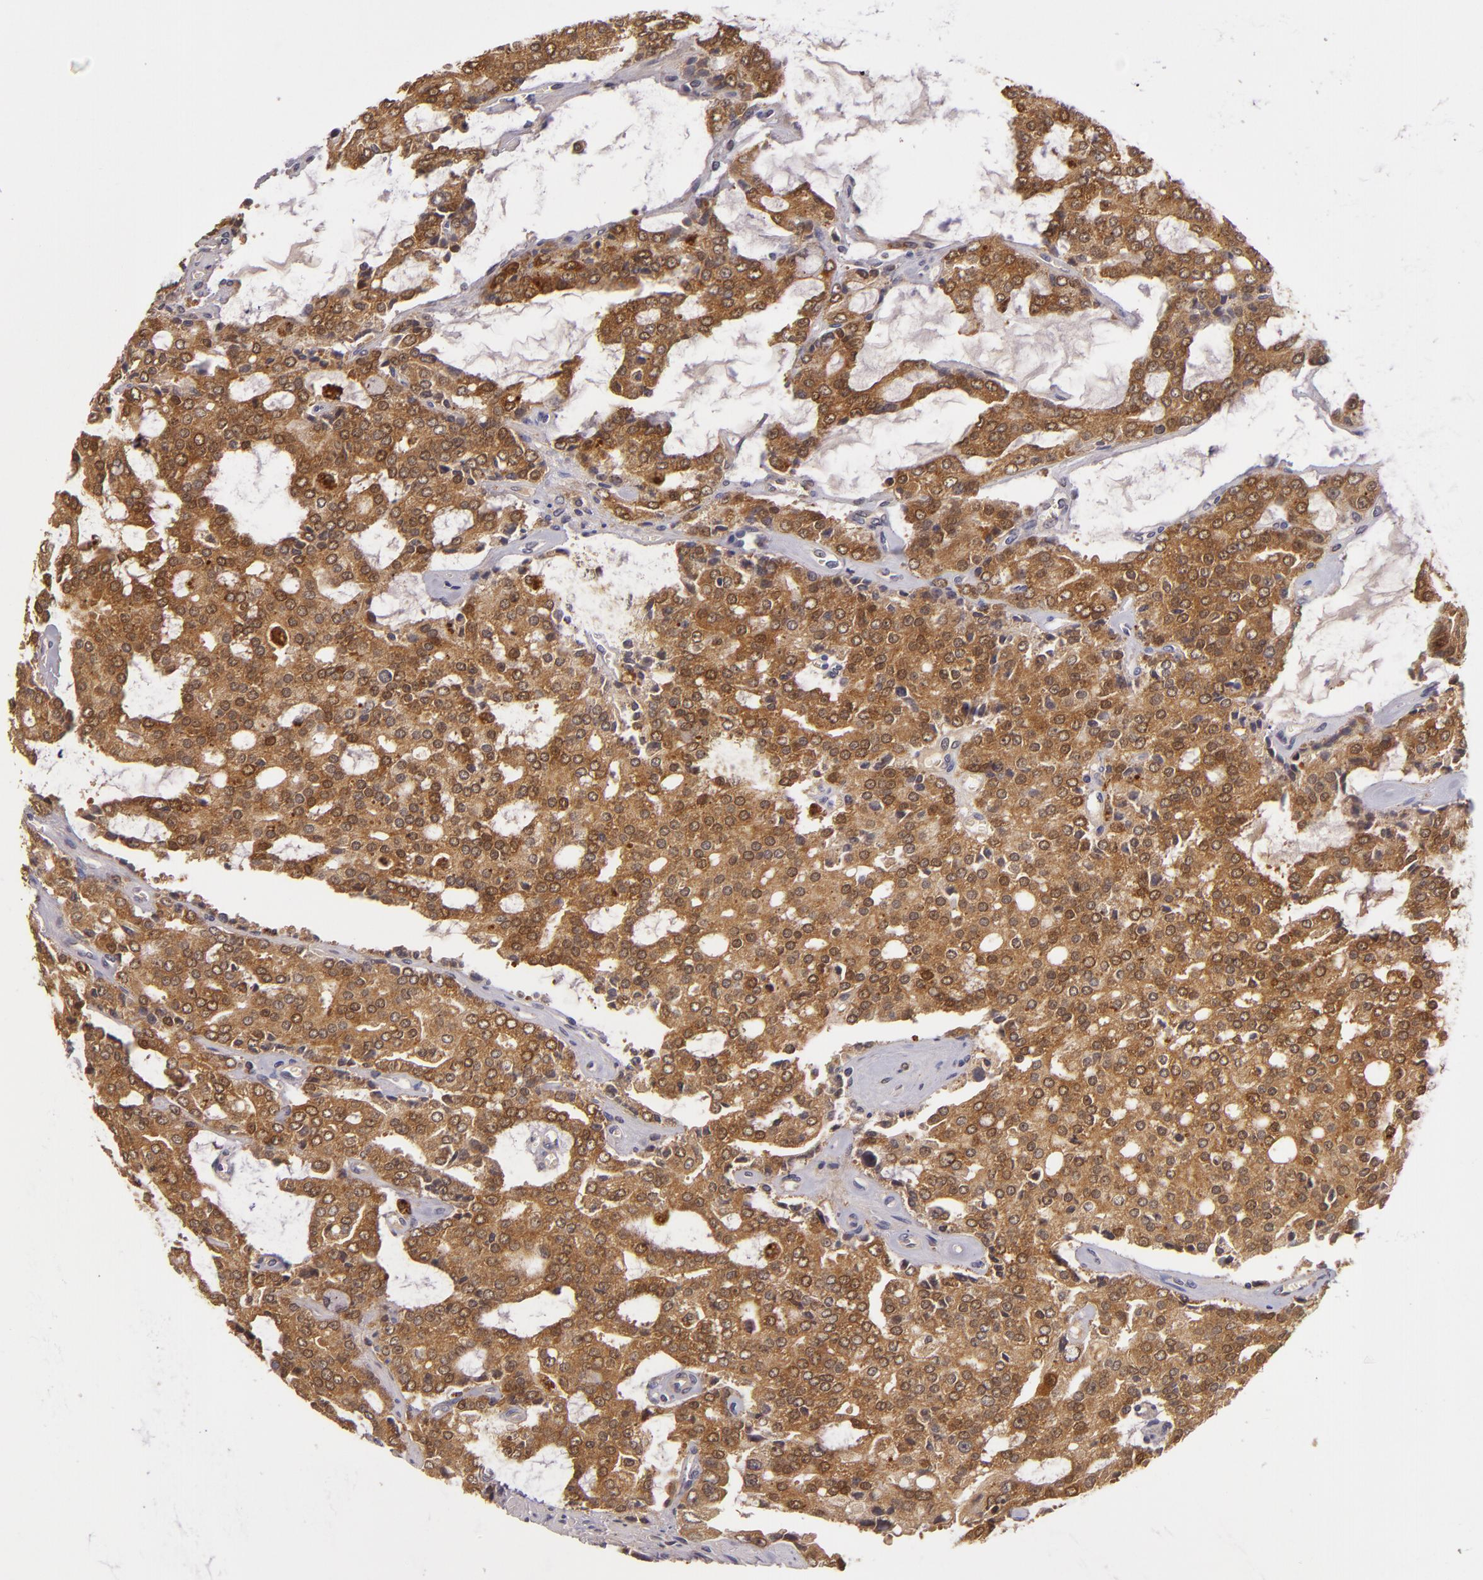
{"staining": {"intensity": "moderate", "quantity": ">75%", "location": "cytoplasmic/membranous"}, "tissue": "prostate cancer", "cell_type": "Tumor cells", "image_type": "cancer", "snomed": [{"axis": "morphology", "description": "Adenocarcinoma, High grade"}, {"axis": "topography", "description": "Prostate"}], "caption": "Adenocarcinoma (high-grade) (prostate) stained with immunohistochemistry demonstrates moderate cytoplasmic/membranous expression in about >75% of tumor cells.", "gene": "FHIT", "patient": {"sex": "male", "age": 67}}